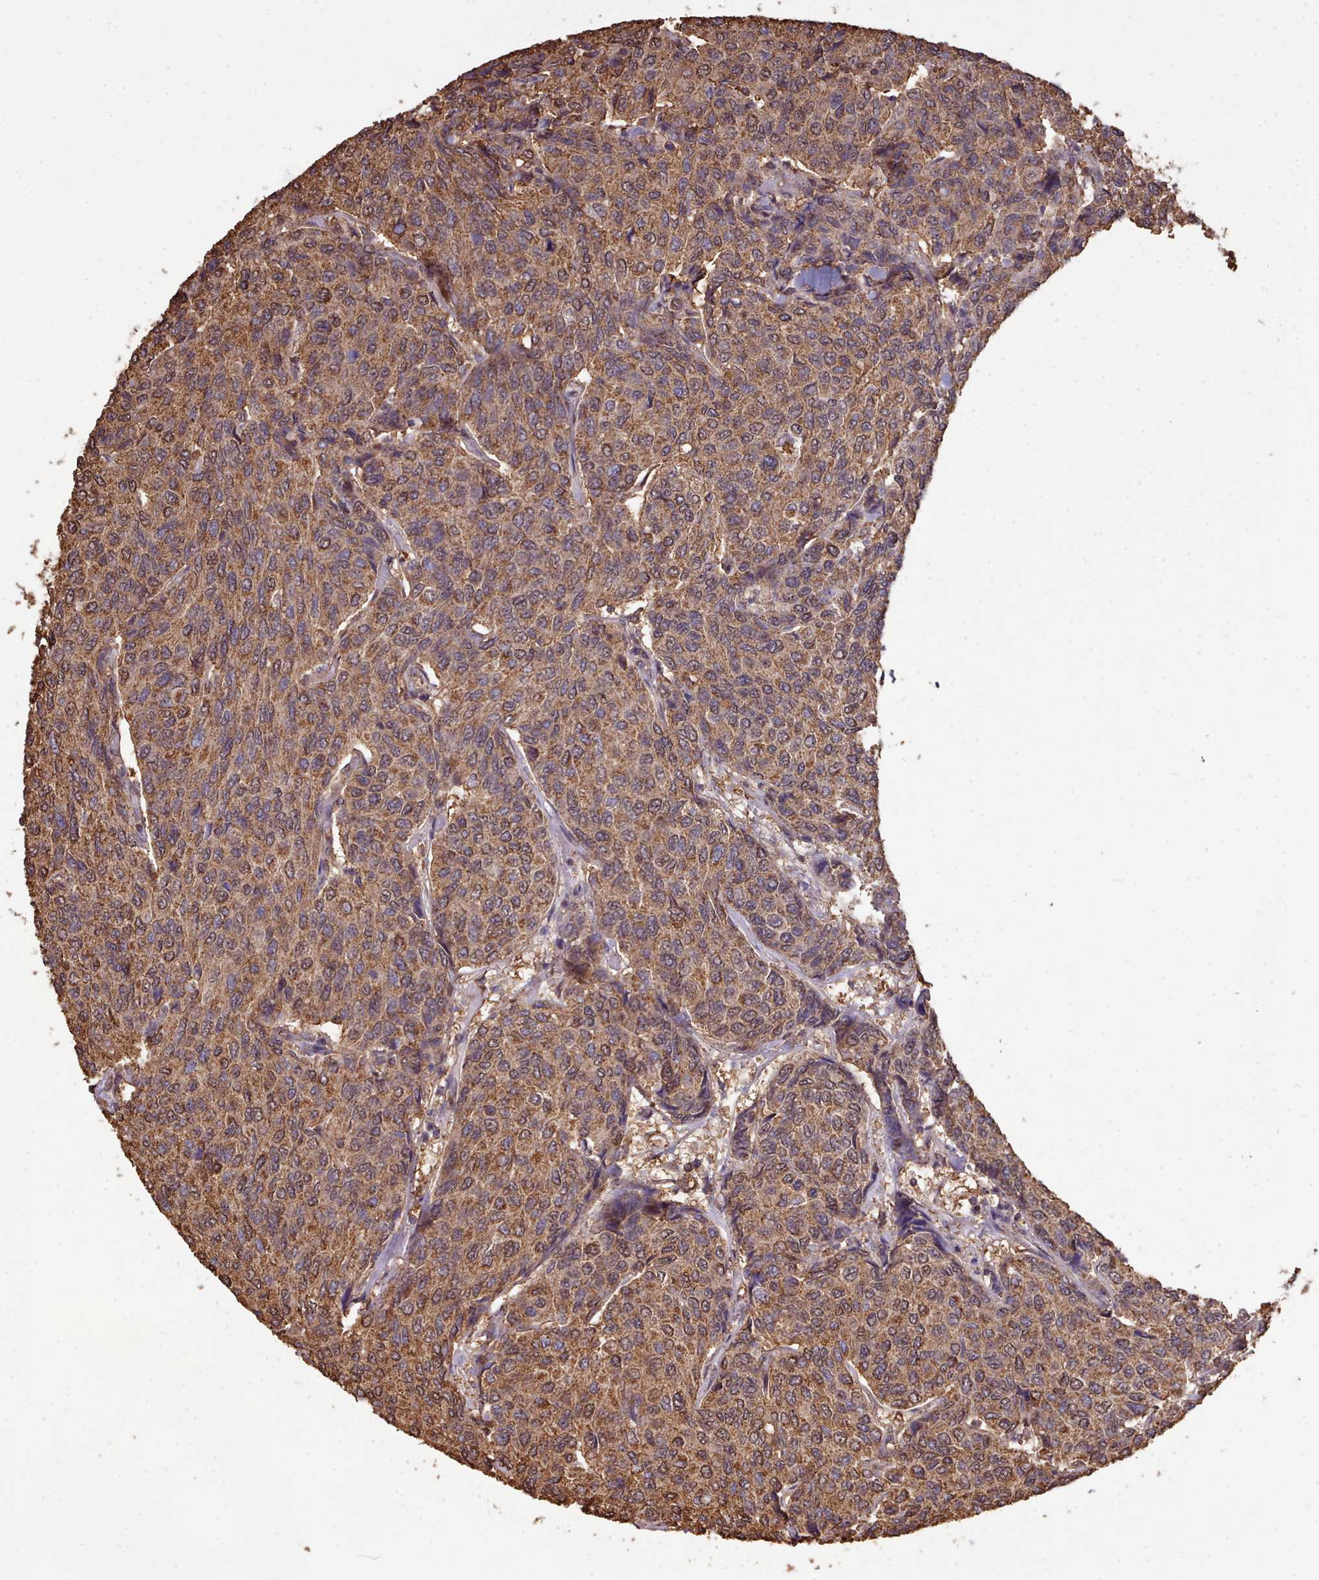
{"staining": {"intensity": "moderate", "quantity": ">75%", "location": "cytoplasmic/membranous"}, "tissue": "breast cancer", "cell_type": "Tumor cells", "image_type": "cancer", "snomed": [{"axis": "morphology", "description": "Duct carcinoma"}, {"axis": "topography", "description": "Breast"}], "caption": "Breast cancer (infiltrating ductal carcinoma) stained with a brown dye reveals moderate cytoplasmic/membranous positive staining in about >75% of tumor cells.", "gene": "METRN", "patient": {"sex": "female", "age": 55}}